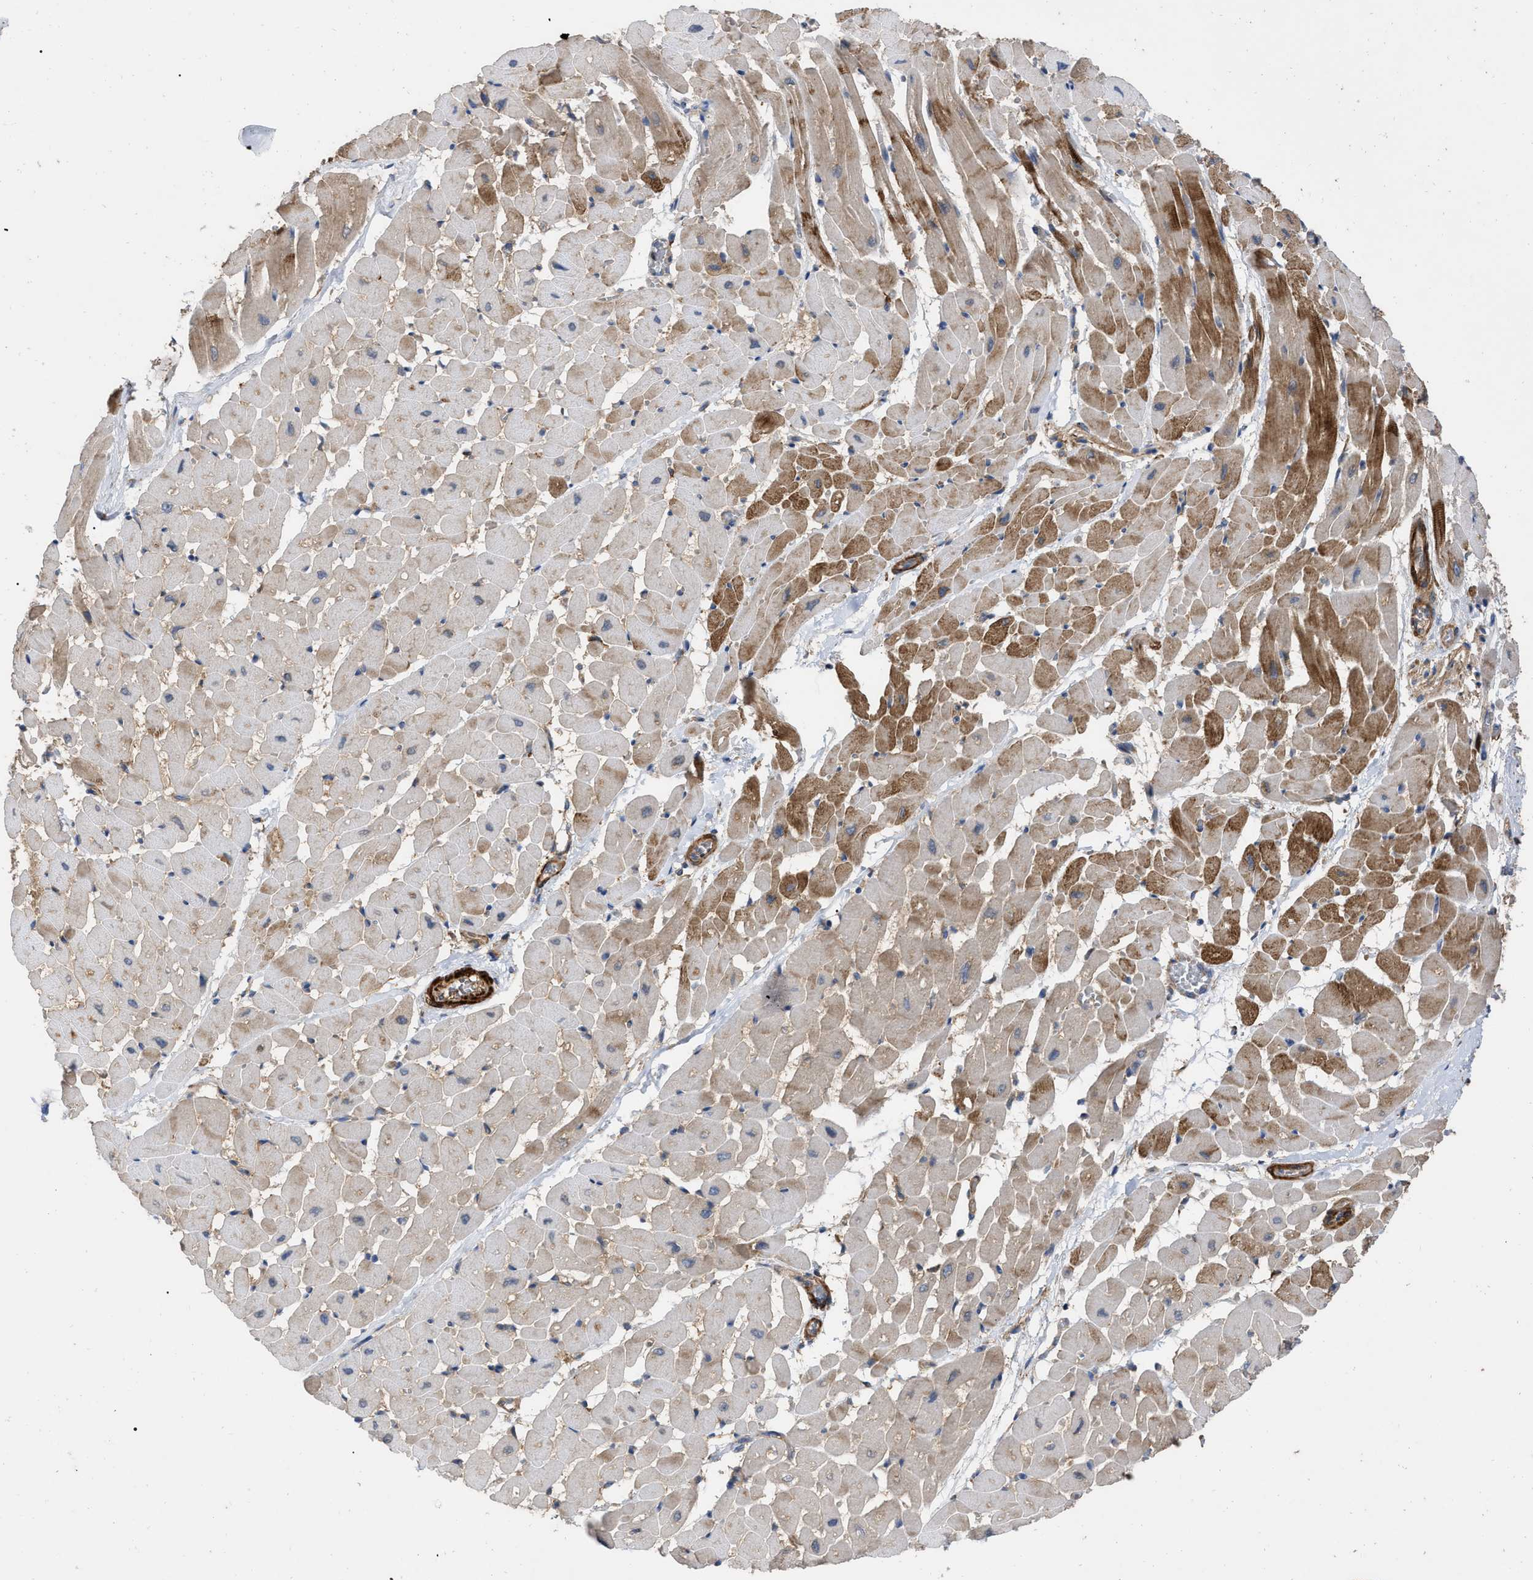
{"staining": {"intensity": "moderate", "quantity": "25%-75%", "location": "cytoplasmic/membranous"}, "tissue": "heart muscle", "cell_type": "Cardiomyocytes", "image_type": "normal", "snomed": [{"axis": "morphology", "description": "Normal tissue, NOS"}, {"axis": "topography", "description": "Heart"}], "caption": "This is an image of IHC staining of normal heart muscle, which shows moderate staining in the cytoplasmic/membranous of cardiomyocytes.", "gene": "RABEP1", "patient": {"sex": "male", "age": 45}}